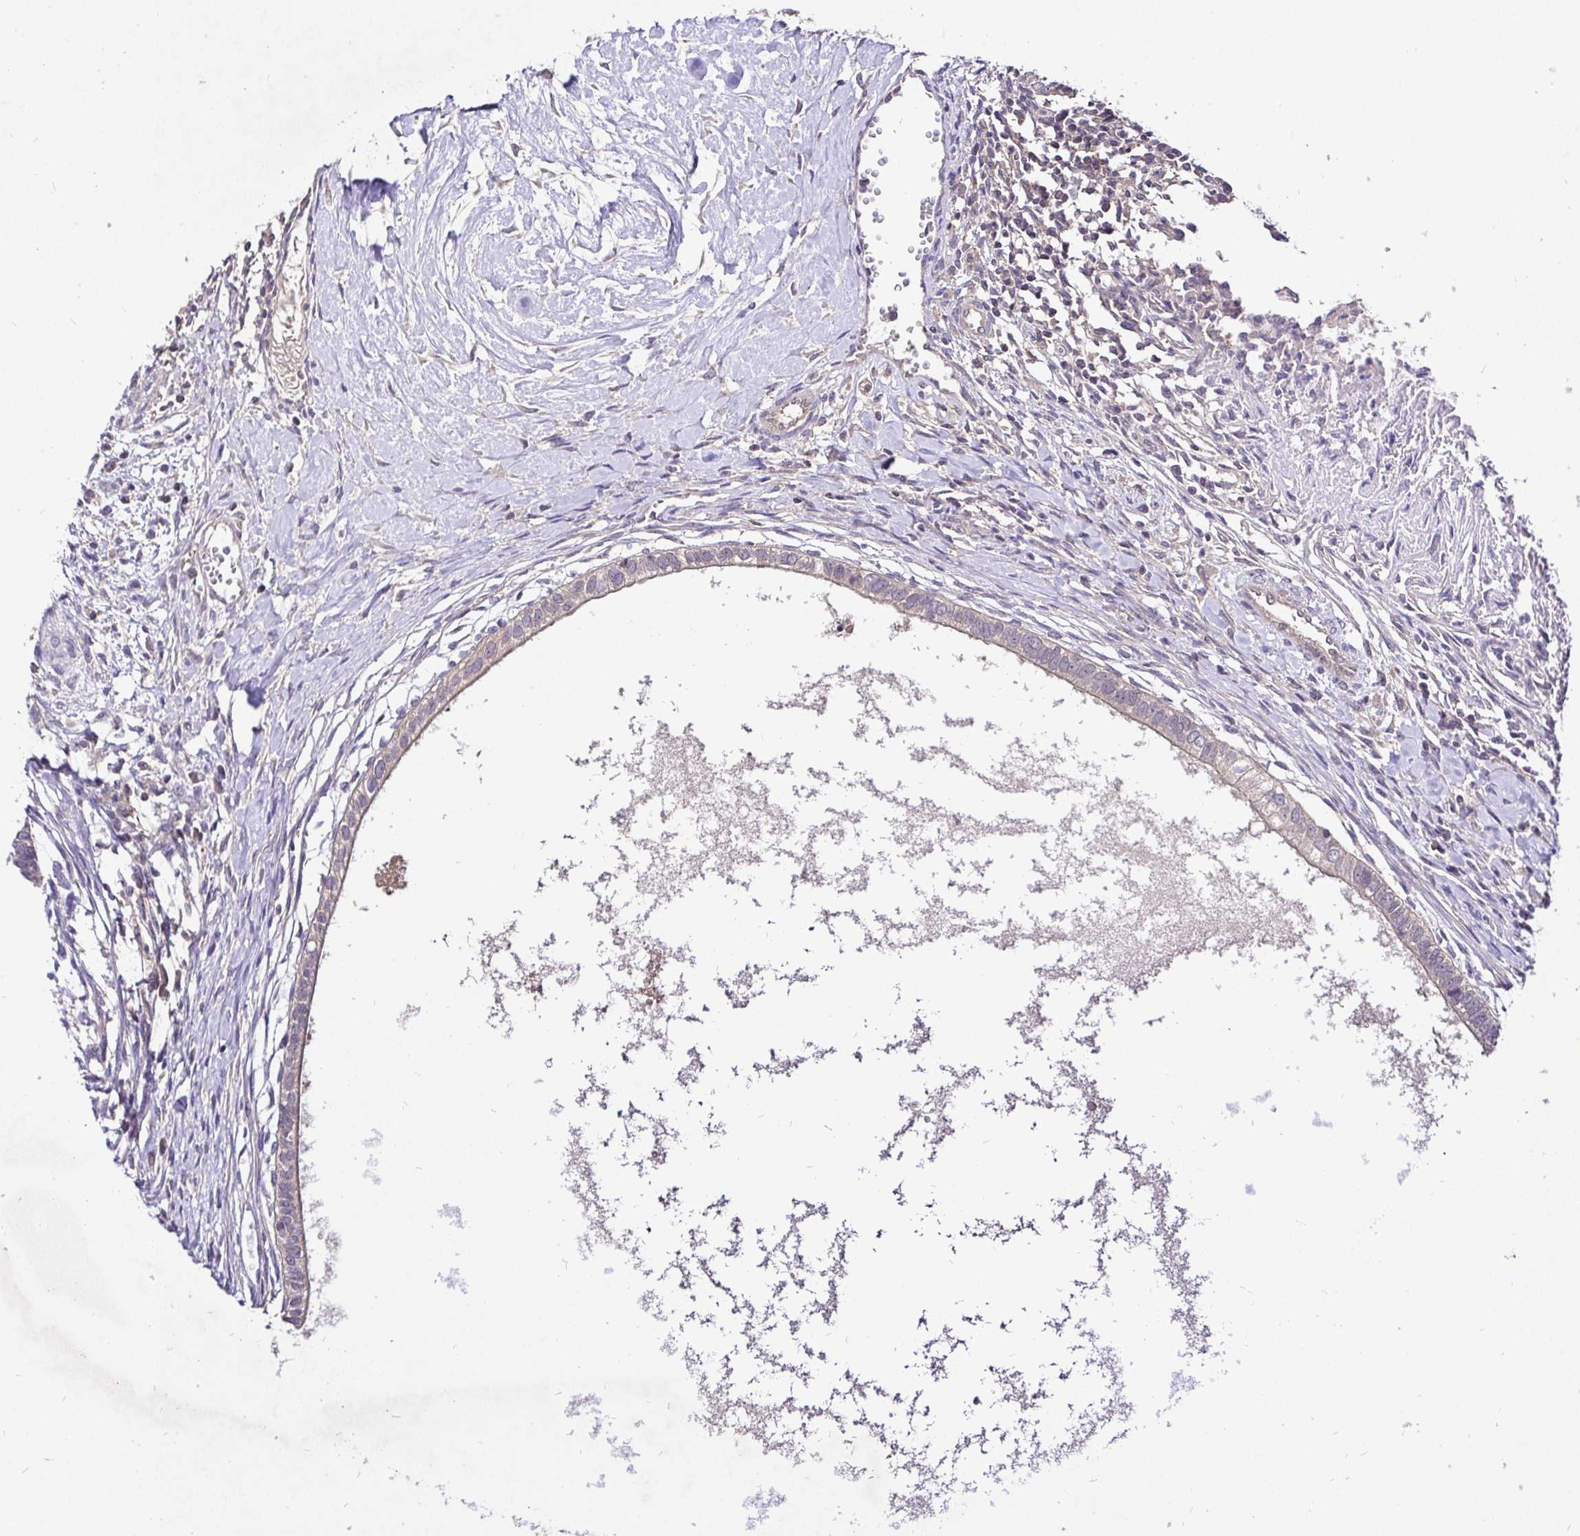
{"staining": {"intensity": "weak", "quantity": "<25%", "location": "cytoplasmic/membranous"}, "tissue": "testis cancer", "cell_type": "Tumor cells", "image_type": "cancer", "snomed": [{"axis": "morphology", "description": "Carcinoma, Embryonal, NOS"}, {"axis": "topography", "description": "Testis"}], "caption": "An immunohistochemistry (IHC) micrograph of testis cancer (embryonal carcinoma) is shown. There is no staining in tumor cells of testis cancer (embryonal carcinoma). (Stains: DAB (3,3'-diaminobenzidine) IHC with hematoxylin counter stain, Microscopy: brightfield microscopy at high magnification).", "gene": "UBE2M", "patient": {"sex": "male", "age": 37}}